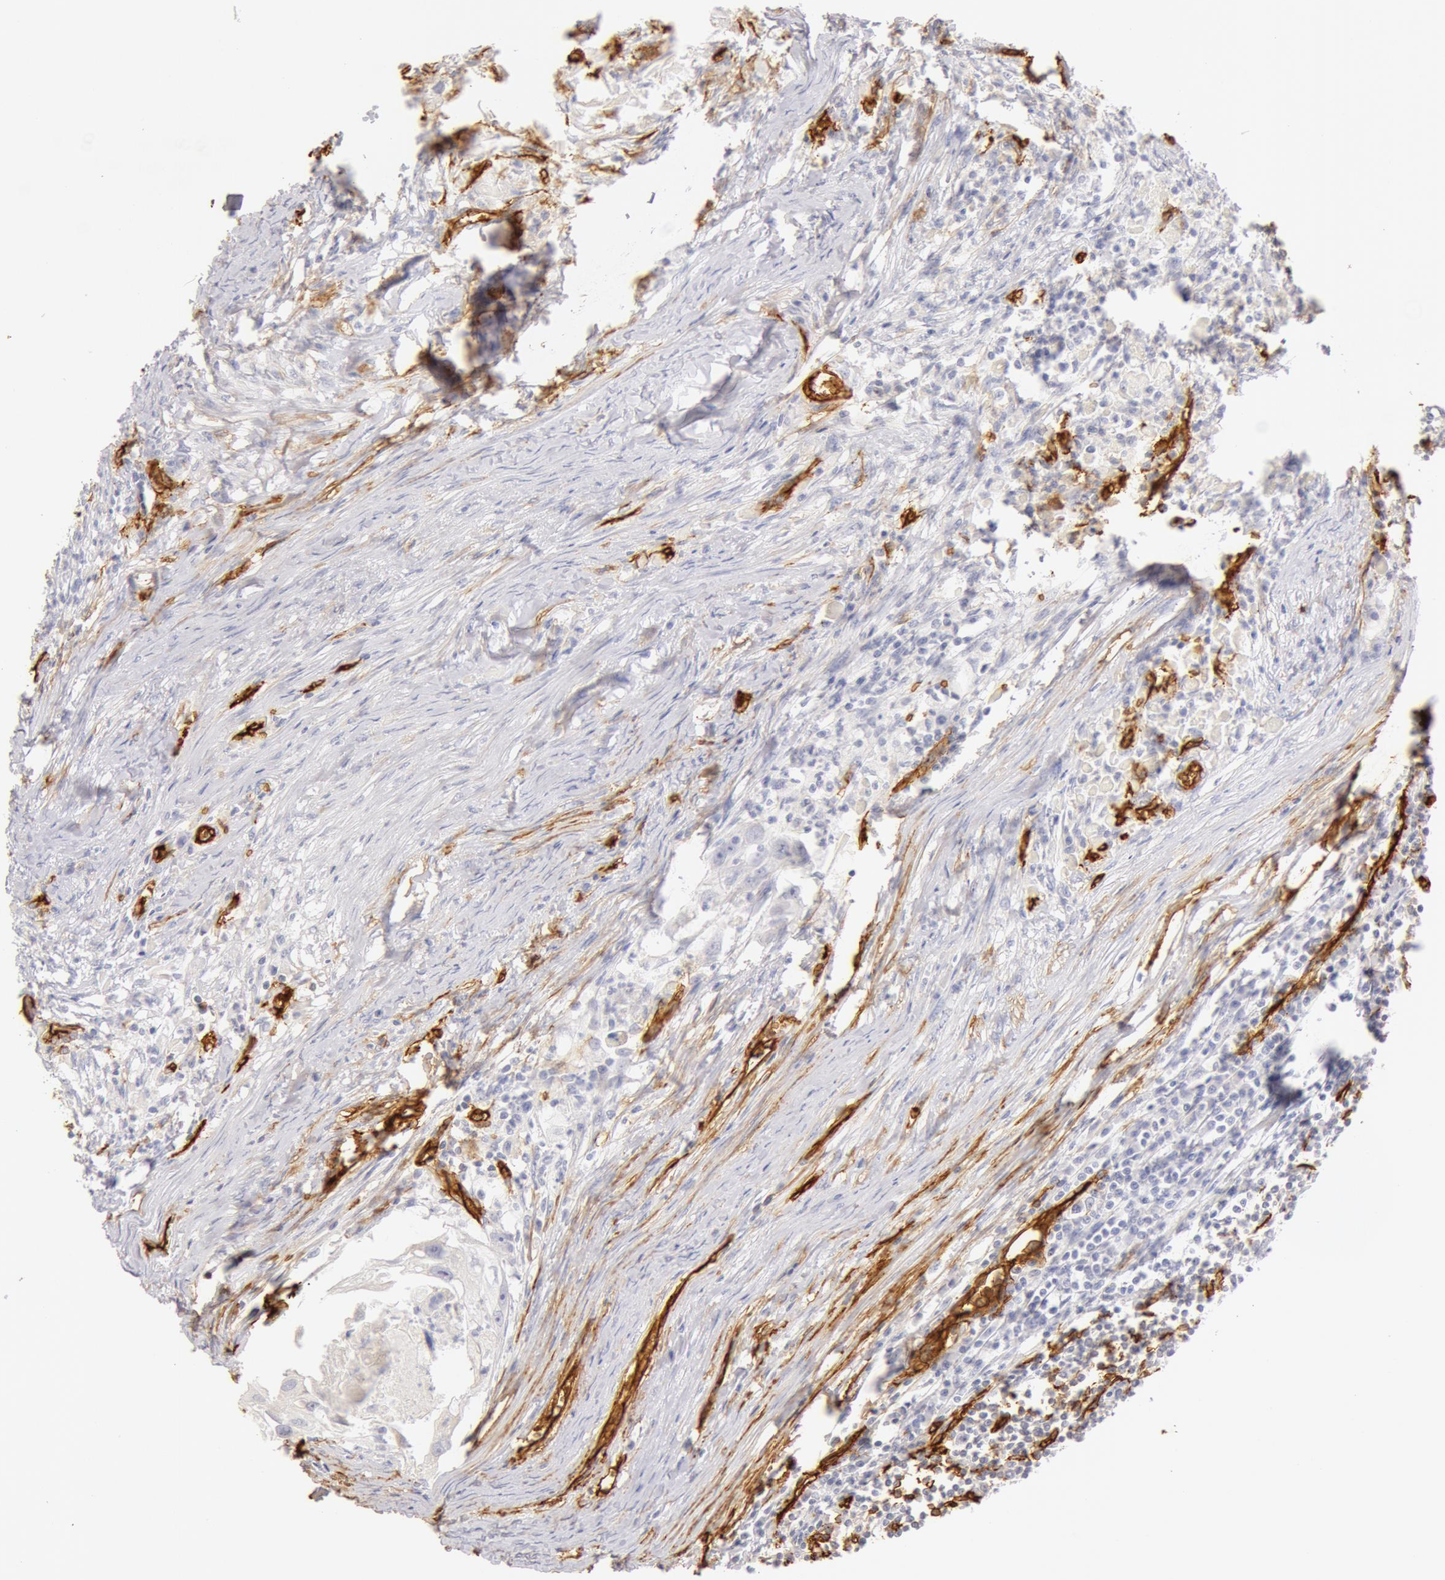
{"staining": {"intensity": "negative", "quantity": "none", "location": "none"}, "tissue": "head and neck cancer", "cell_type": "Tumor cells", "image_type": "cancer", "snomed": [{"axis": "morphology", "description": "Squamous cell carcinoma, NOS"}, {"axis": "topography", "description": "Head-Neck"}], "caption": "This is a image of immunohistochemistry (IHC) staining of head and neck squamous cell carcinoma, which shows no staining in tumor cells.", "gene": "AQP1", "patient": {"sex": "male", "age": 64}}